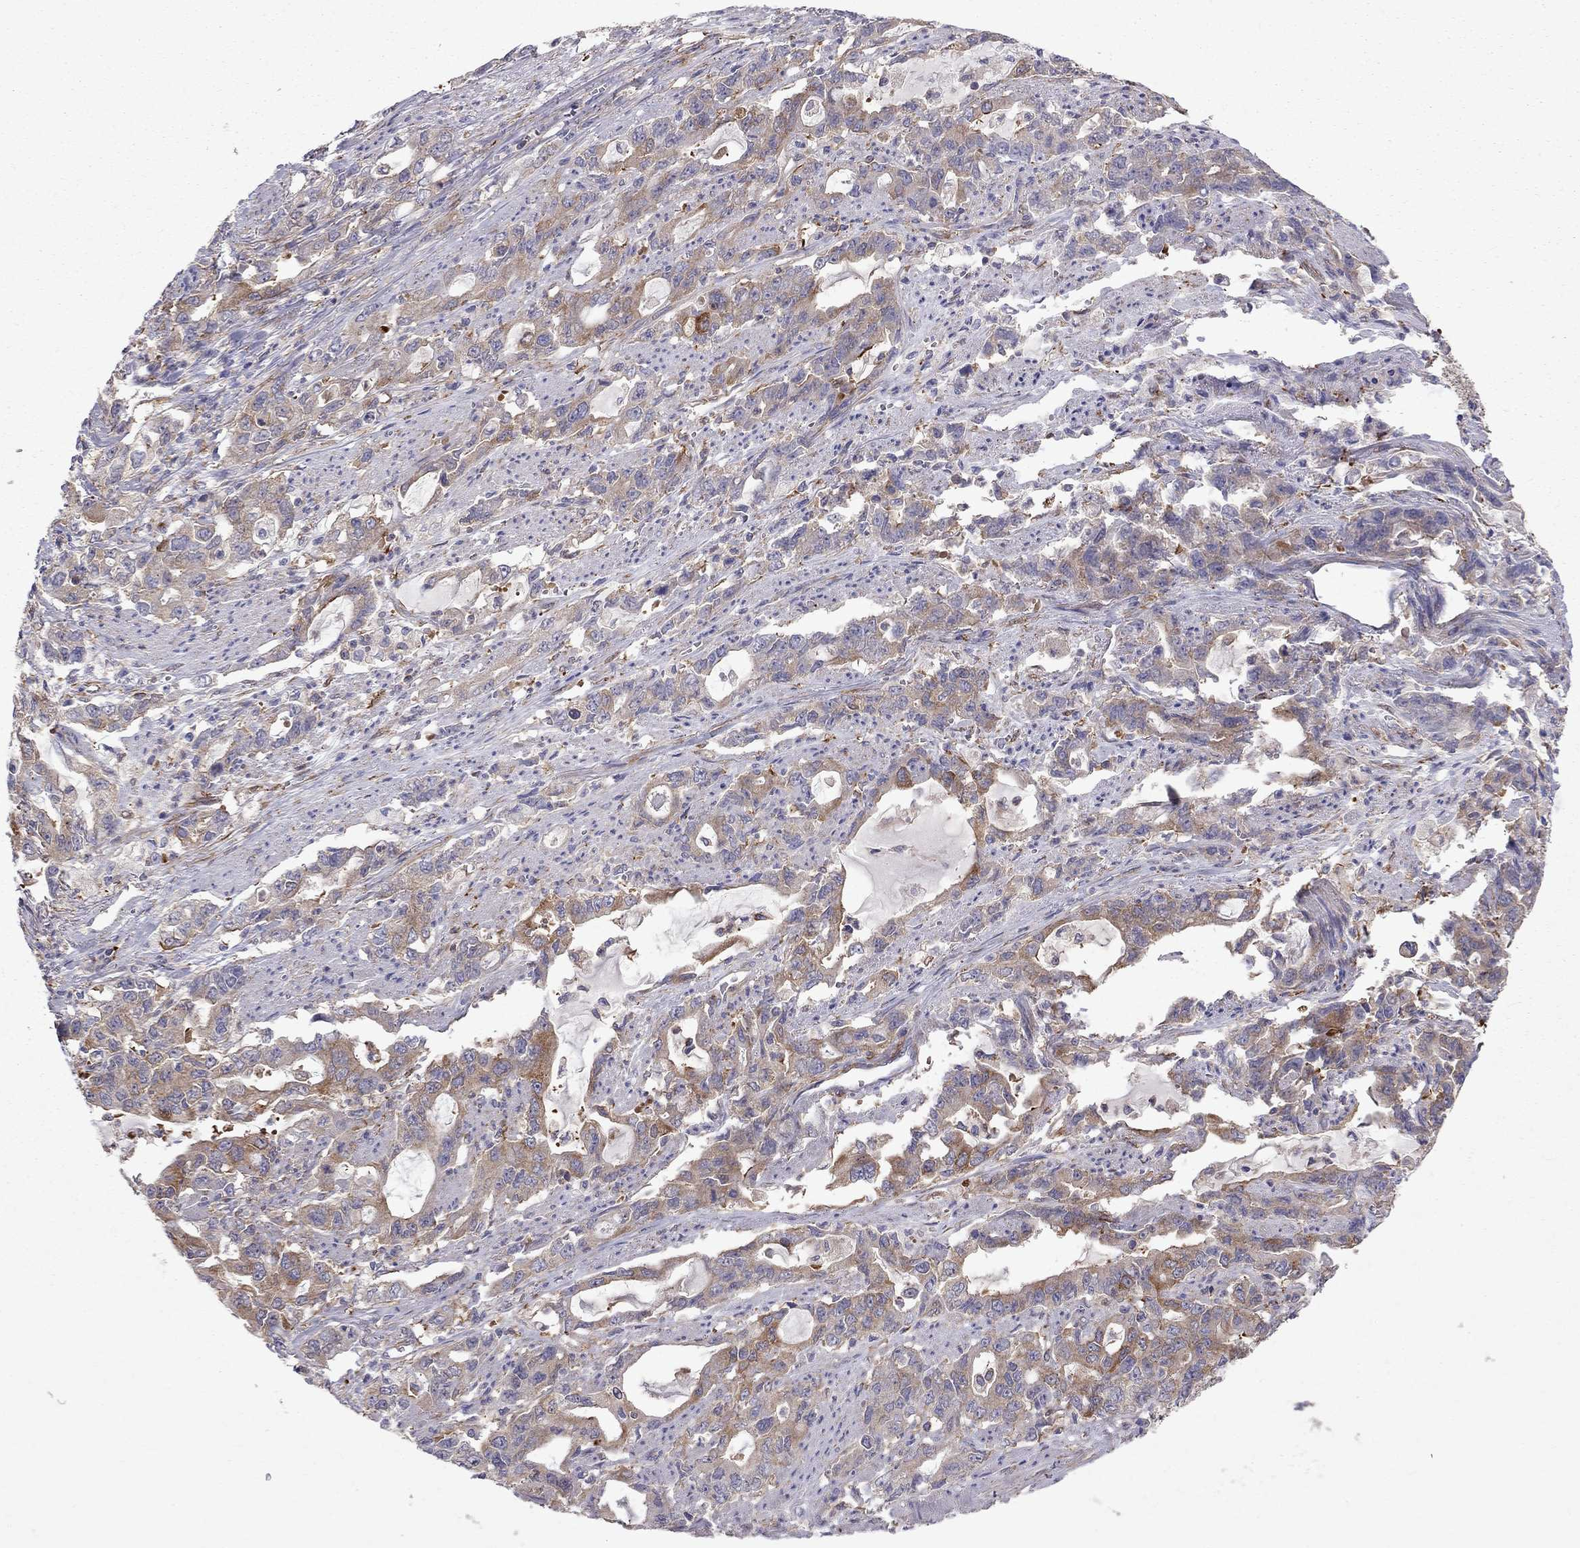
{"staining": {"intensity": "moderate", "quantity": ">75%", "location": "cytoplasmic/membranous"}, "tissue": "stomach cancer", "cell_type": "Tumor cells", "image_type": "cancer", "snomed": [{"axis": "morphology", "description": "Adenocarcinoma, NOS"}, {"axis": "topography", "description": "Stomach, upper"}], "caption": "Immunohistochemistry (IHC) staining of stomach cancer (adenocarcinoma), which shows medium levels of moderate cytoplasmic/membranous positivity in approximately >75% of tumor cells indicating moderate cytoplasmic/membranous protein expression. The staining was performed using DAB (brown) for protein detection and nuclei were counterstained in hematoxylin (blue).", "gene": "EIF4E3", "patient": {"sex": "male", "age": 85}}